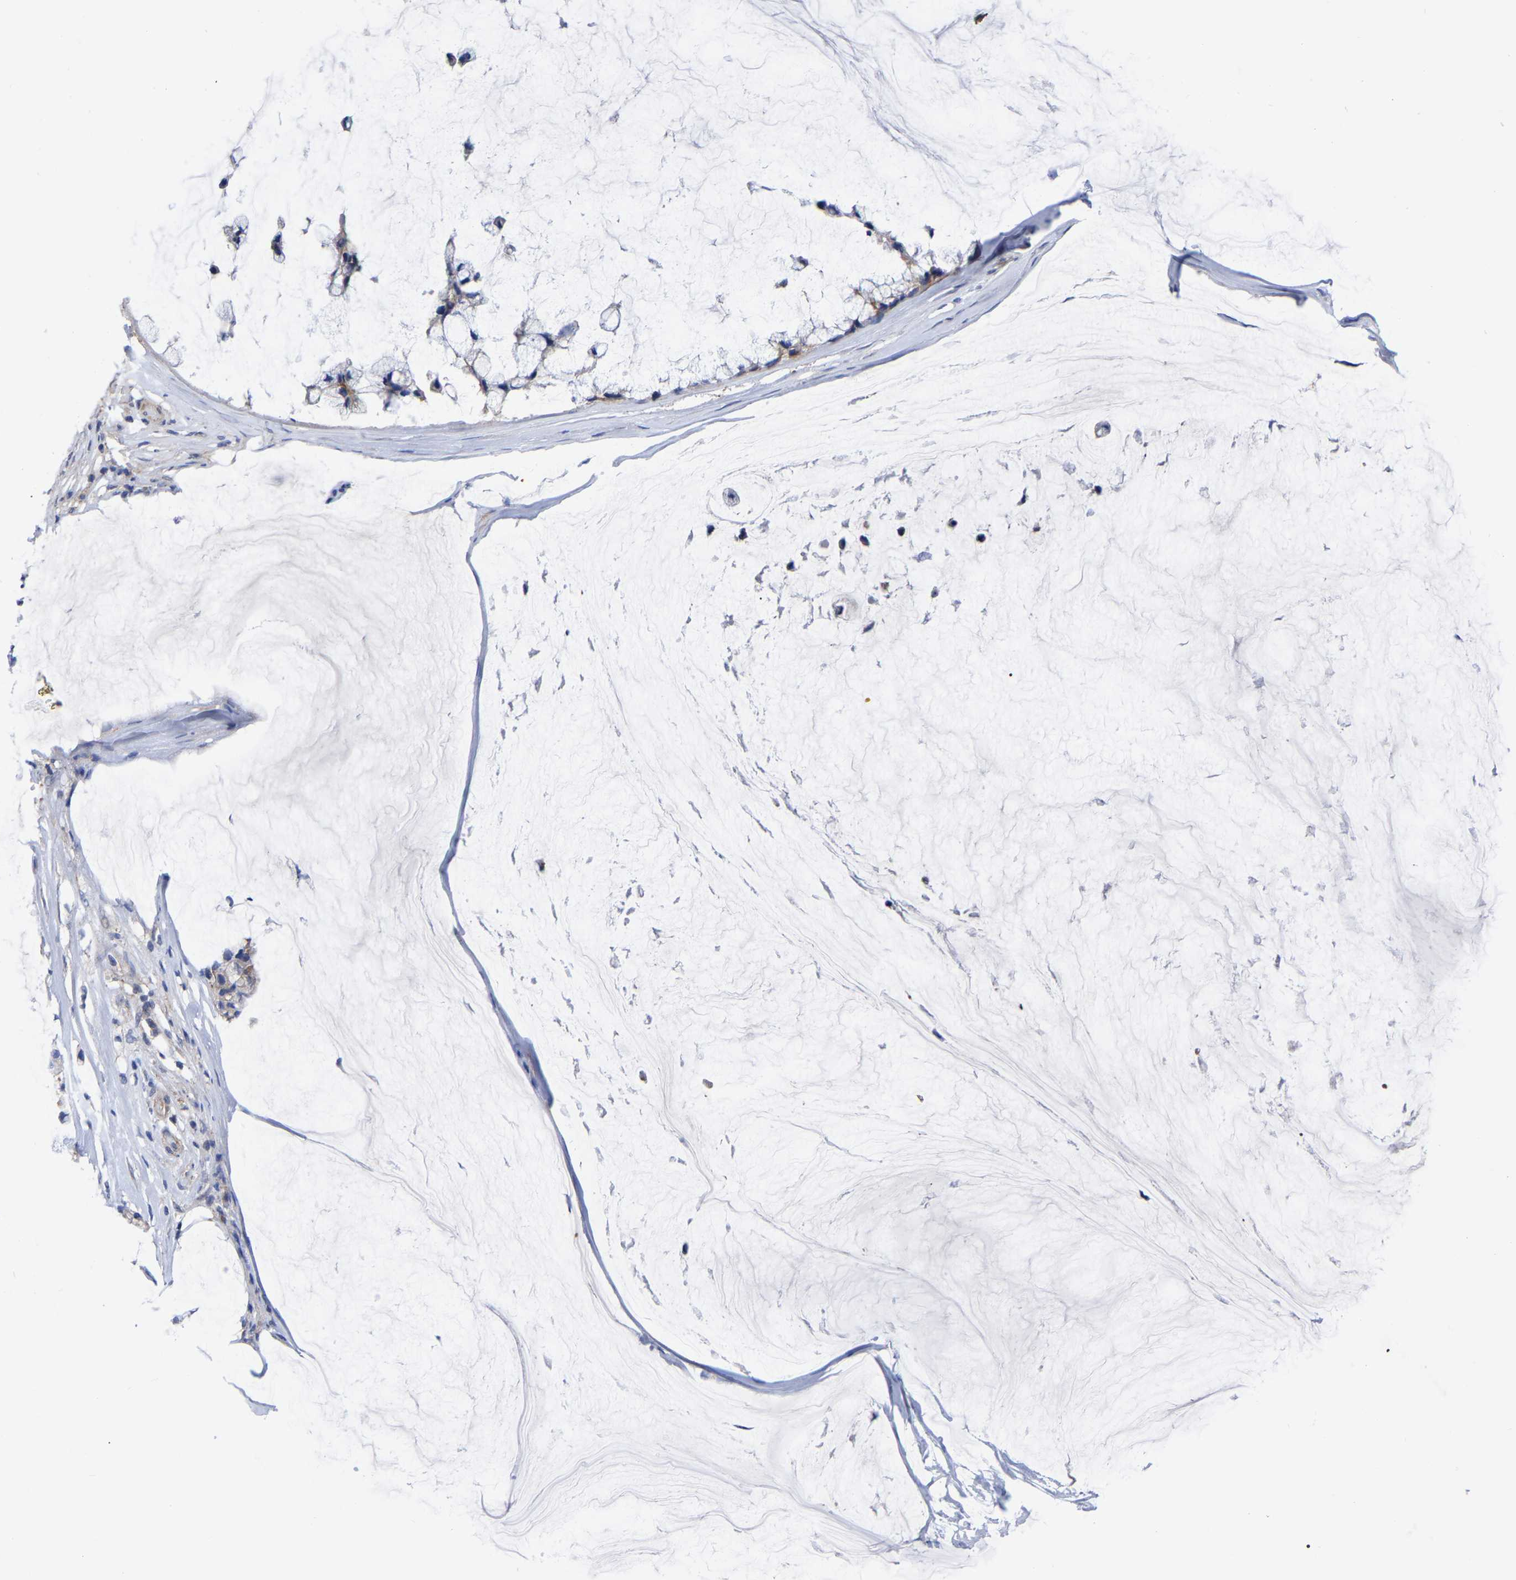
{"staining": {"intensity": "weak", "quantity": "<25%", "location": "cytoplasmic/membranous"}, "tissue": "ovarian cancer", "cell_type": "Tumor cells", "image_type": "cancer", "snomed": [{"axis": "morphology", "description": "Cystadenocarcinoma, mucinous, NOS"}, {"axis": "topography", "description": "Ovary"}], "caption": "Tumor cells are negative for brown protein staining in ovarian cancer.", "gene": "TCP1", "patient": {"sex": "female", "age": 39}}